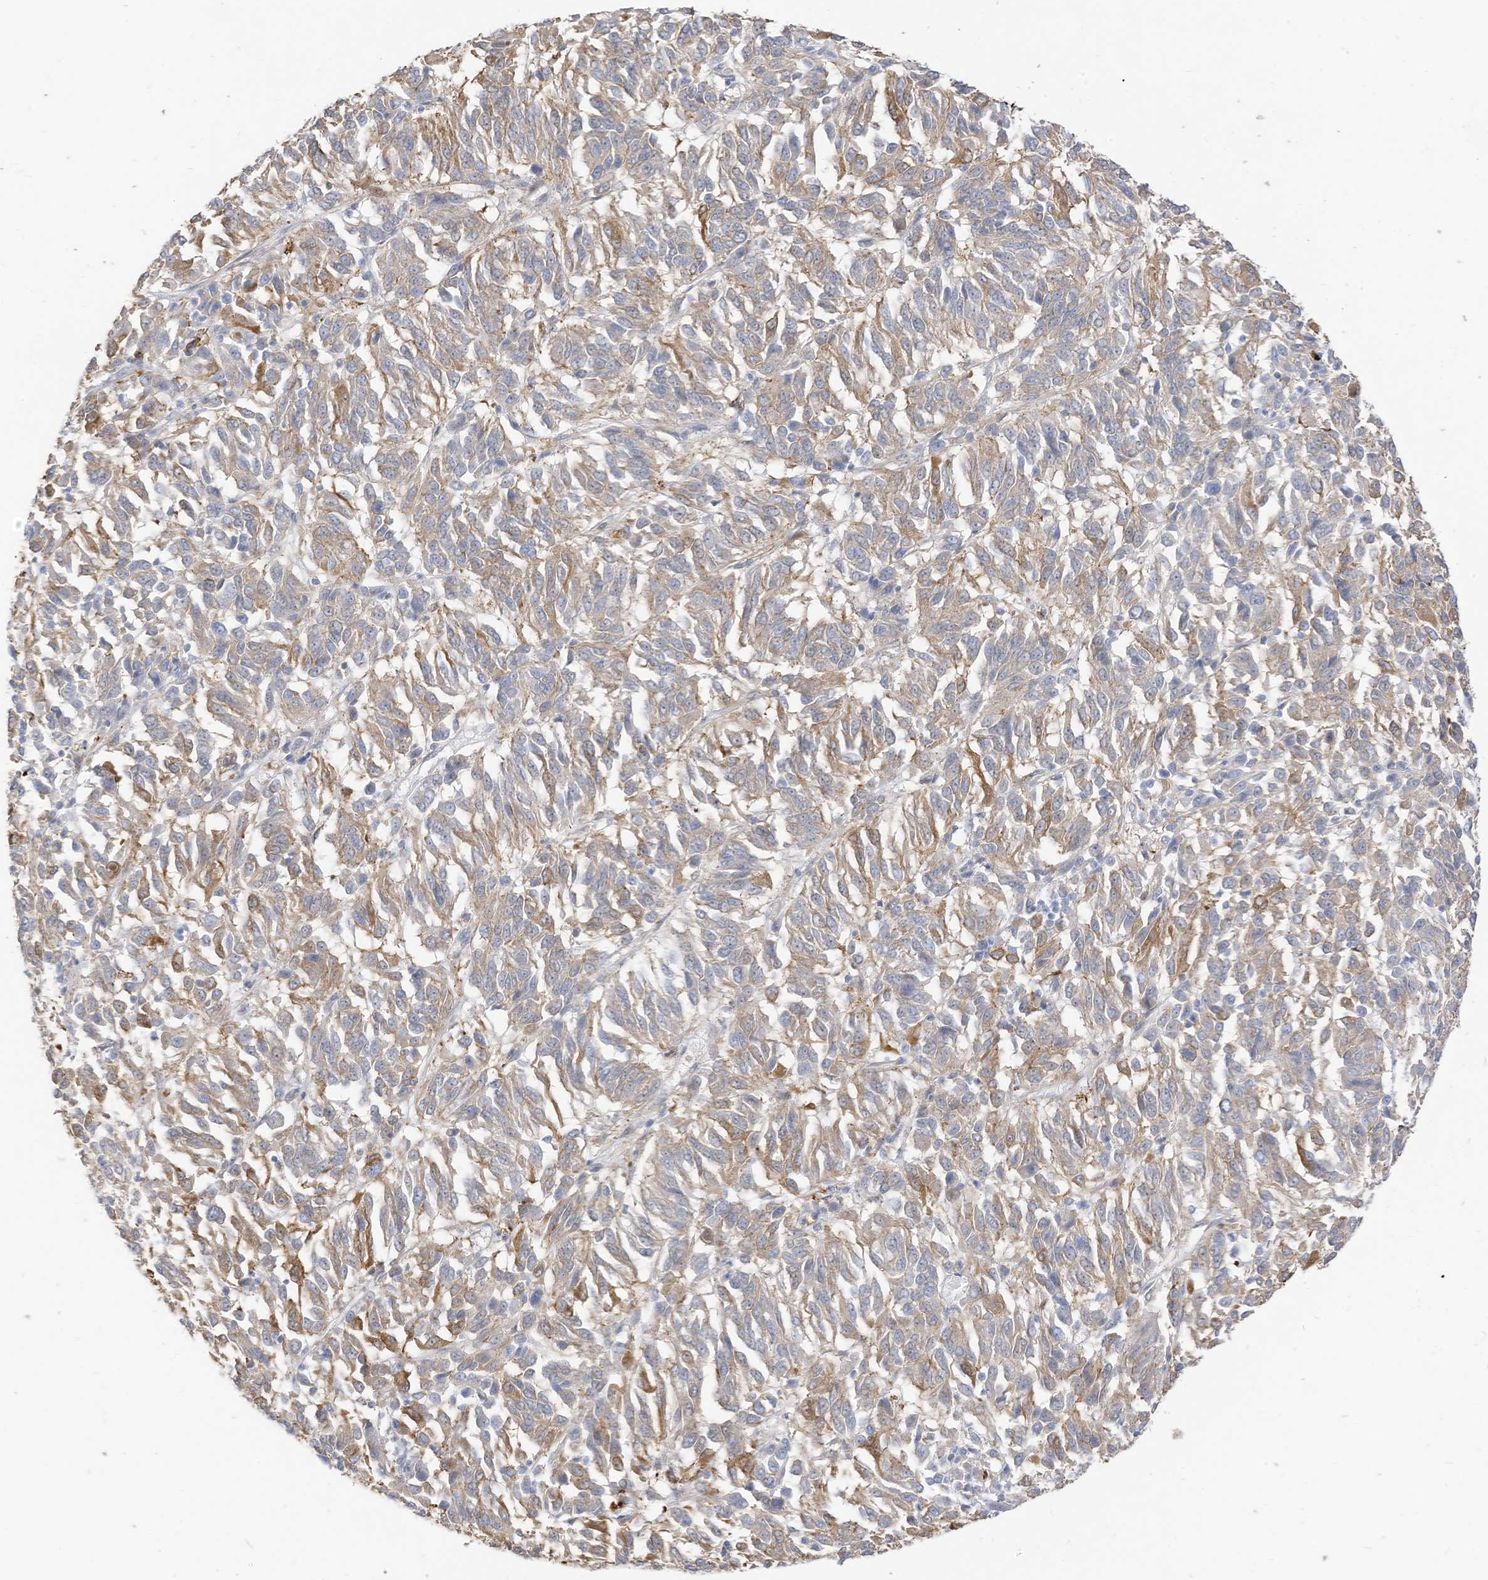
{"staining": {"intensity": "weak", "quantity": "25%-75%", "location": "cytoplasmic/membranous"}, "tissue": "melanoma", "cell_type": "Tumor cells", "image_type": "cancer", "snomed": [{"axis": "morphology", "description": "Malignant melanoma, Metastatic site"}, {"axis": "topography", "description": "Lung"}], "caption": "Immunohistochemistry image of malignant melanoma (metastatic site) stained for a protein (brown), which reveals low levels of weak cytoplasmic/membranous expression in approximately 25%-75% of tumor cells.", "gene": "ATP13A1", "patient": {"sex": "male", "age": 64}}